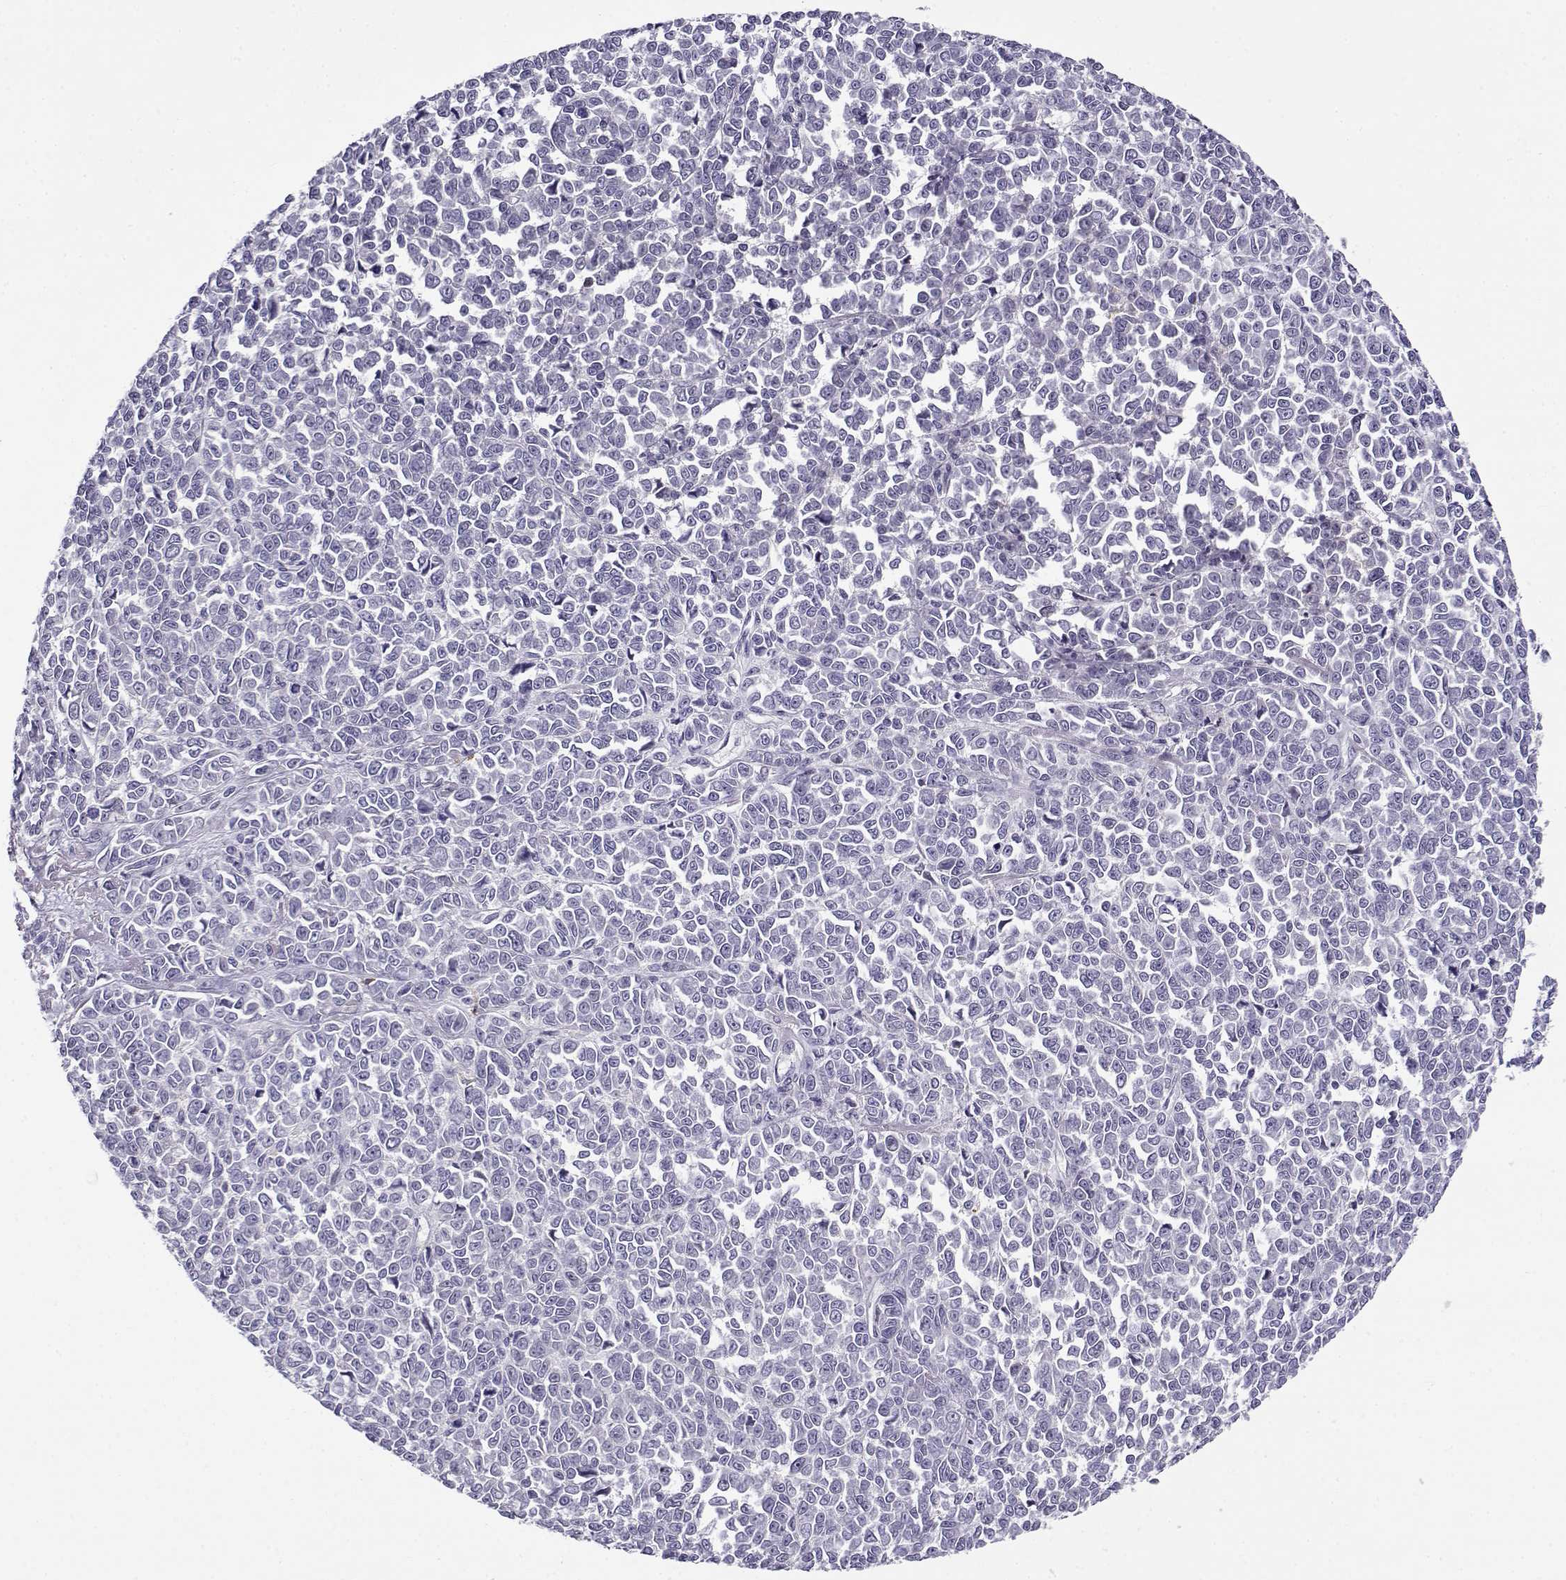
{"staining": {"intensity": "negative", "quantity": "none", "location": "none"}, "tissue": "melanoma", "cell_type": "Tumor cells", "image_type": "cancer", "snomed": [{"axis": "morphology", "description": "Malignant melanoma, NOS"}, {"axis": "topography", "description": "Skin"}], "caption": "This is a histopathology image of IHC staining of malignant melanoma, which shows no expression in tumor cells.", "gene": "UCP3", "patient": {"sex": "female", "age": 95}}